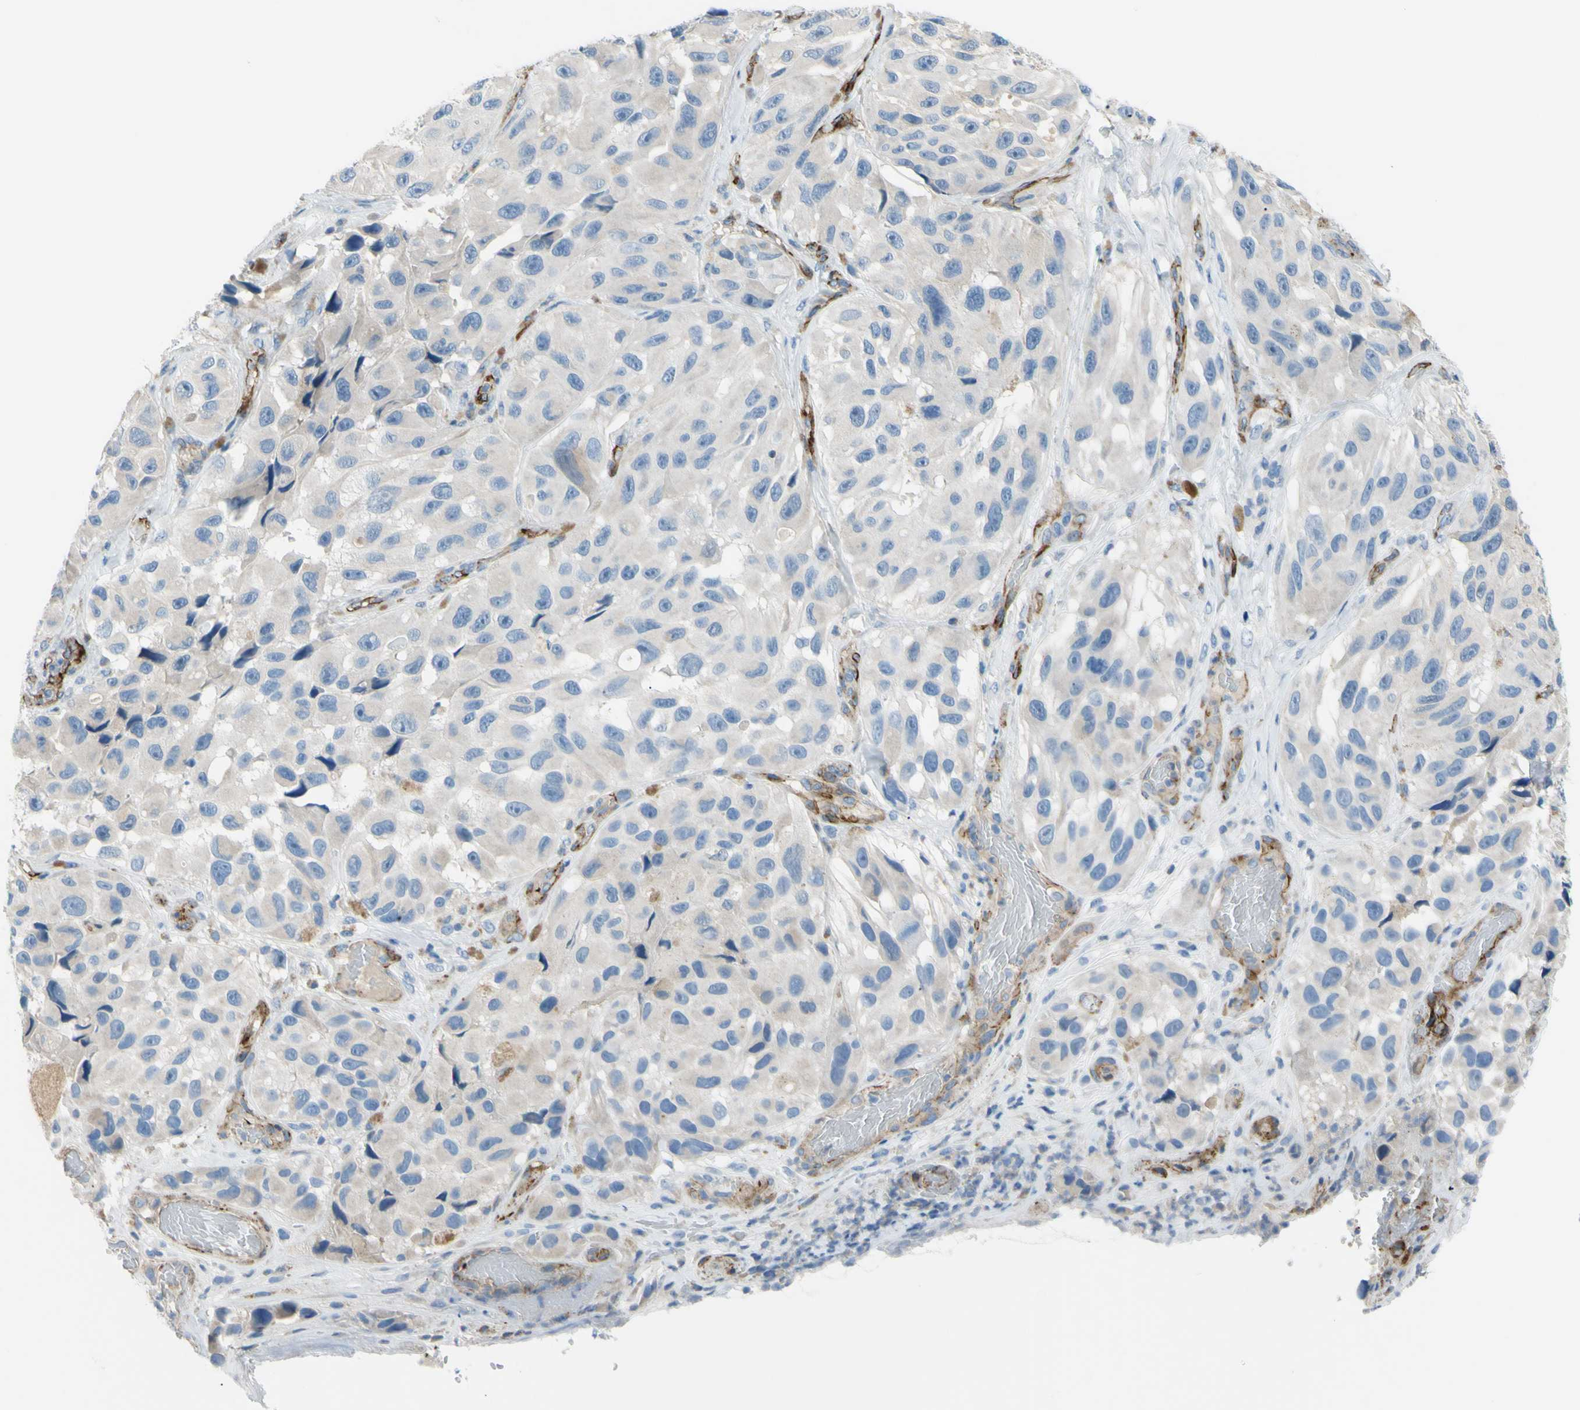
{"staining": {"intensity": "weak", "quantity": "<25%", "location": "cytoplasmic/membranous"}, "tissue": "melanoma", "cell_type": "Tumor cells", "image_type": "cancer", "snomed": [{"axis": "morphology", "description": "Malignant melanoma, NOS"}, {"axis": "topography", "description": "Skin"}], "caption": "Immunohistochemistry (IHC) of human melanoma demonstrates no staining in tumor cells. The staining was performed using DAB to visualize the protein expression in brown, while the nuclei were stained in blue with hematoxylin (Magnification: 20x).", "gene": "PRRG2", "patient": {"sex": "female", "age": 73}}